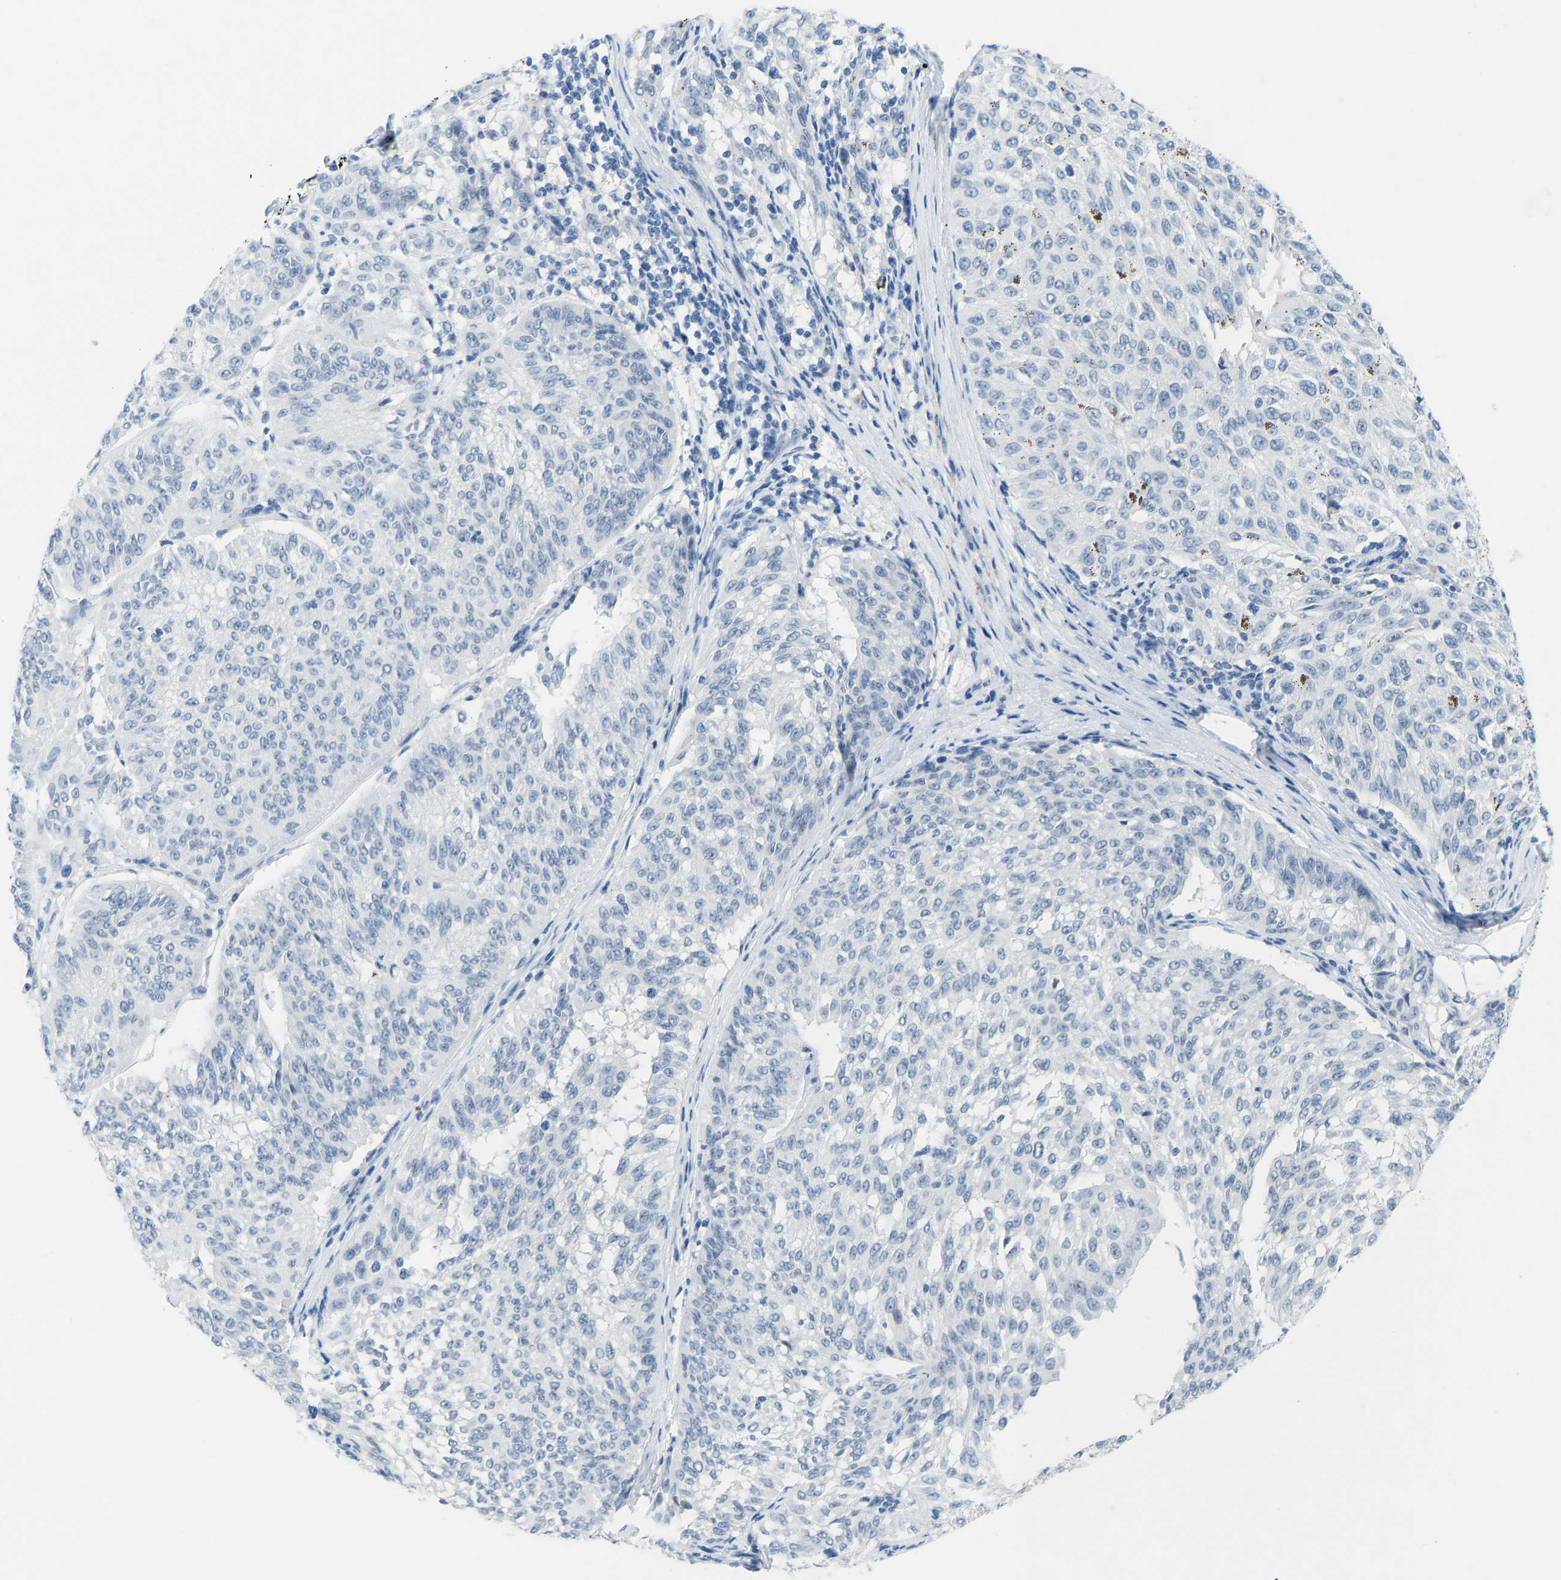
{"staining": {"intensity": "negative", "quantity": "none", "location": "none"}, "tissue": "melanoma", "cell_type": "Tumor cells", "image_type": "cancer", "snomed": [{"axis": "morphology", "description": "Malignant melanoma, NOS"}, {"axis": "topography", "description": "Skin"}], "caption": "High power microscopy photomicrograph of an immunohistochemistry histopathology image of malignant melanoma, revealing no significant positivity in tumor cells.", "gene": "TXNDC2", "patient": {"sex": "female", "age": 72}}